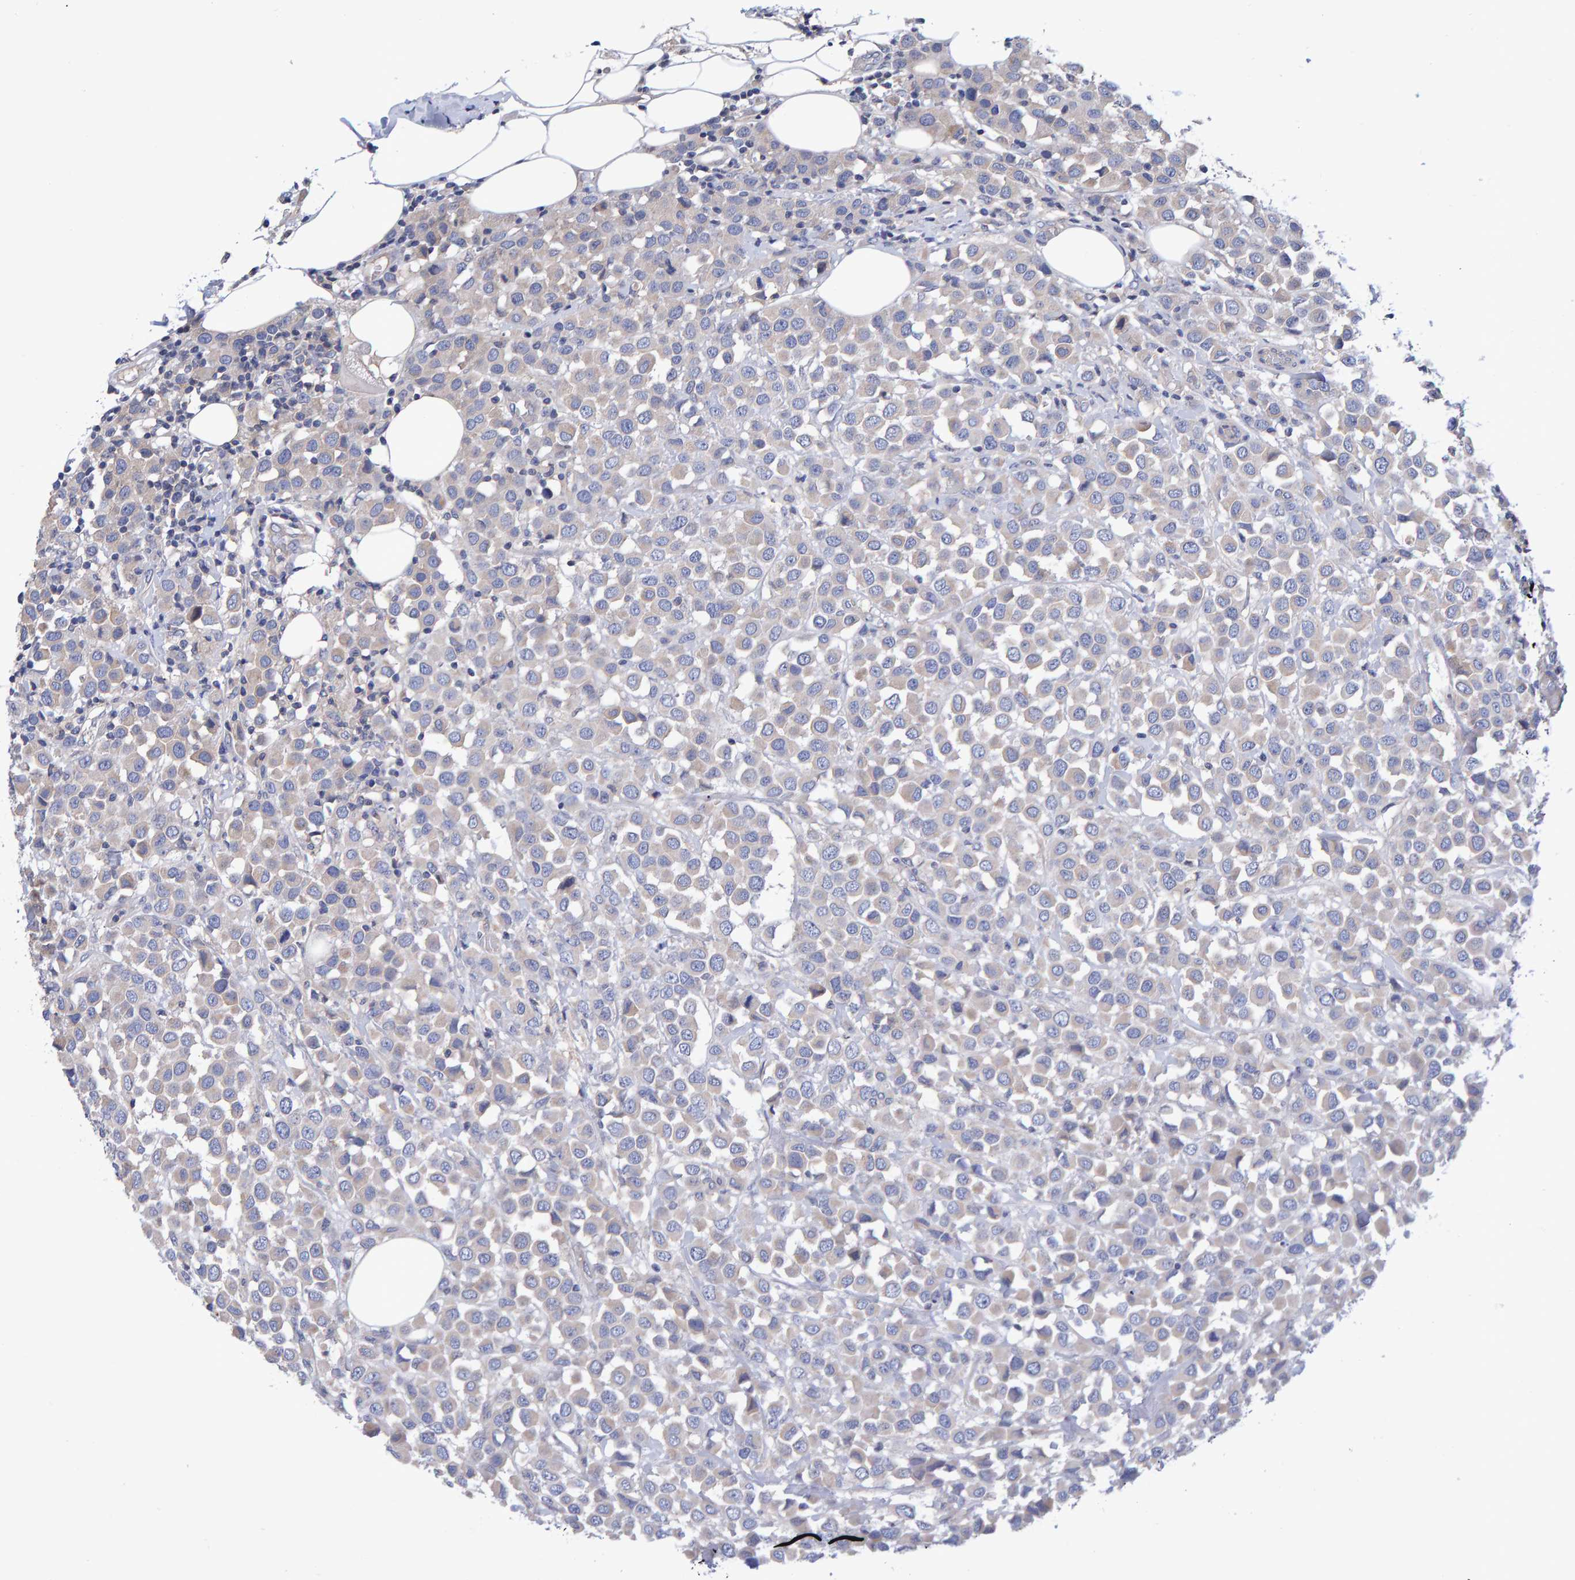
{"staining": {"intensity": "negative", "quantity": "none", "location": "none"}, "tissue": "breast cancer", "cell_type": "Tumor cells", "image_type": "cancer", "snomed": [{"axis": "morphology", "description": "Duct carcinoma"}, {"axis": "topography", "description": "Breast"}], "caption": "Immunohistochemistry image of neoplastic tissue: breast cancer (intraductal carcinoma) stained with DAB (3,3'-diaminobenzidine) exhibits no significant protein positivity in tumor cells.", "gene": "EFR3A", "patient": {"sex": "female", "age": 61}}